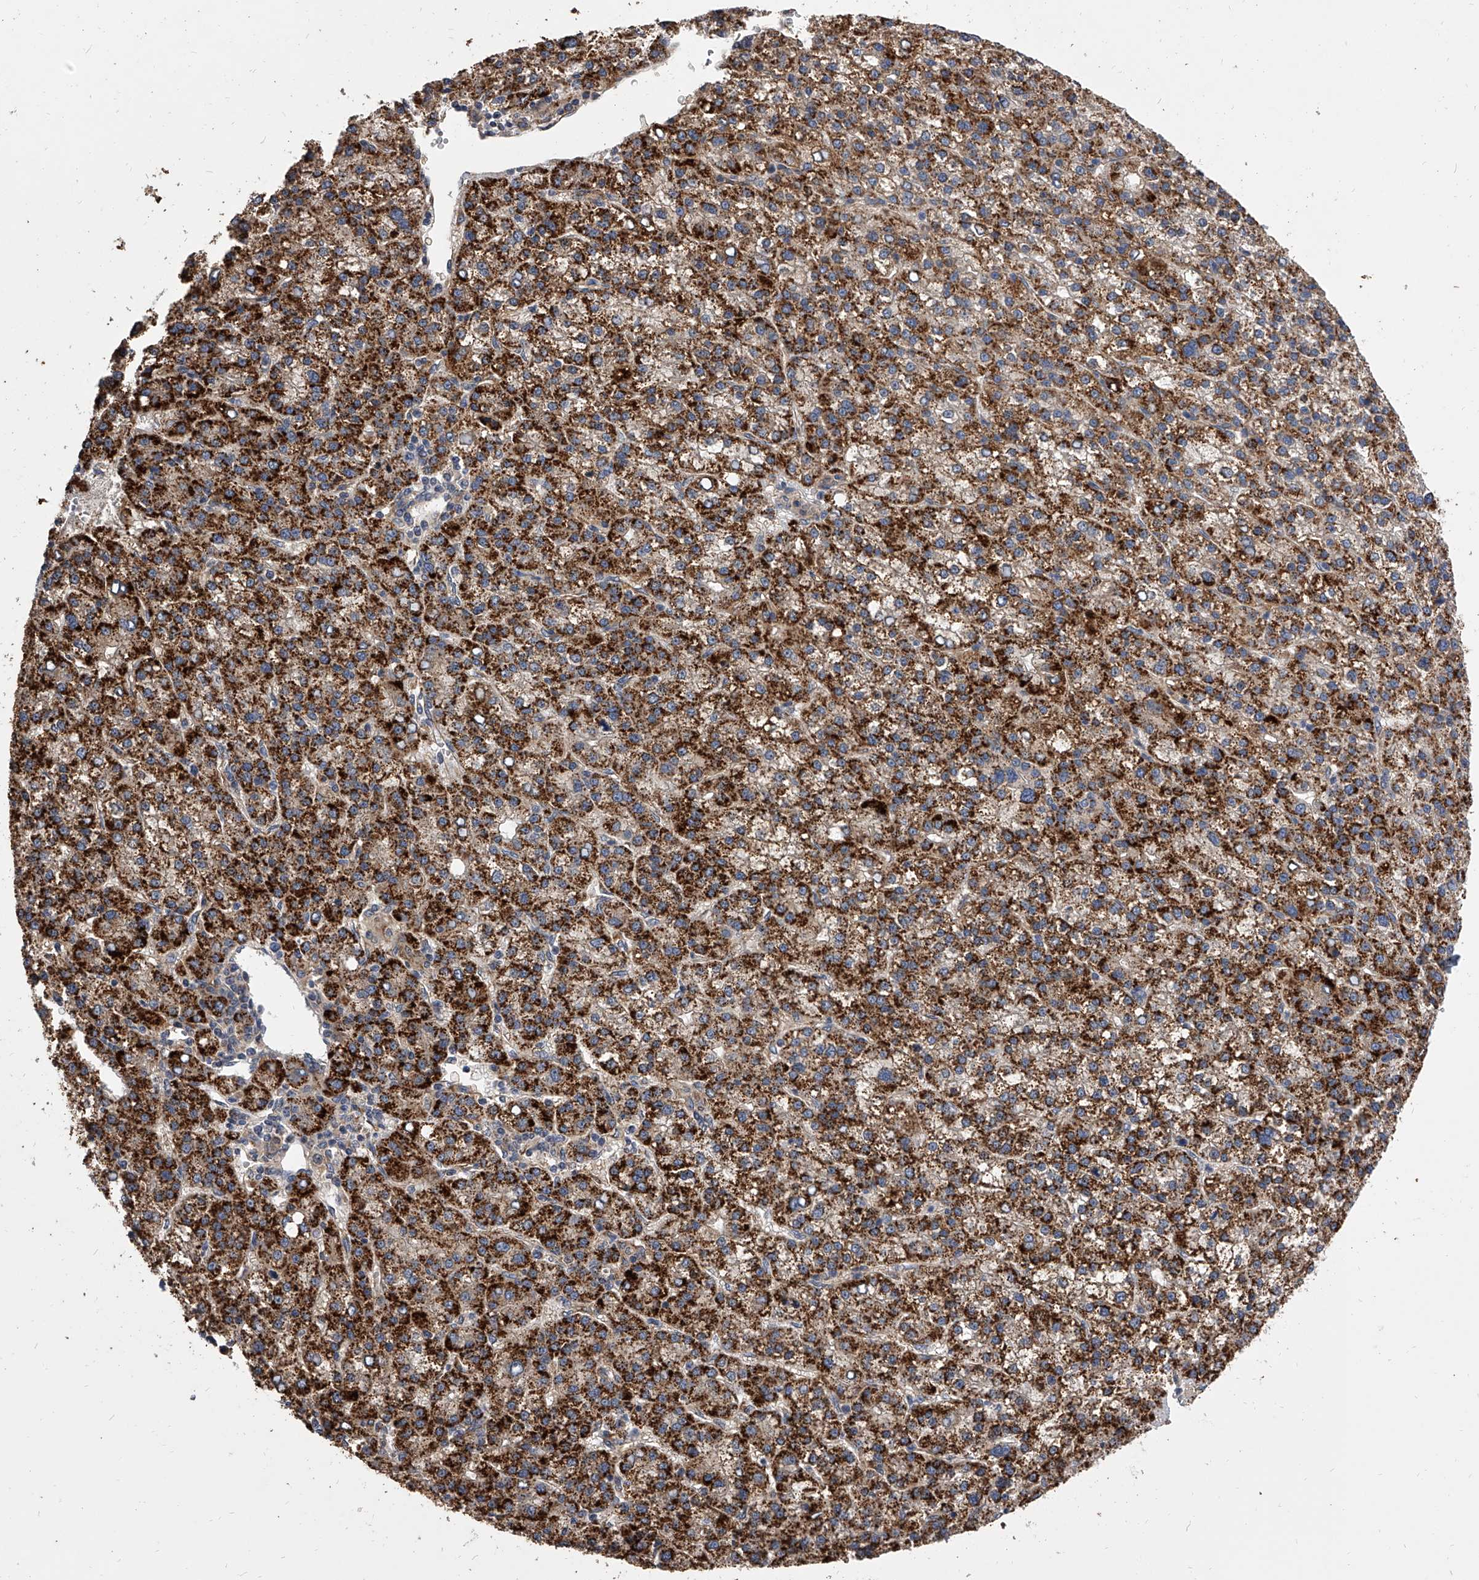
{"staining": {"intensity": "strong", "quantity": ">75%", "location": "cytoplasmic/membranous"}, "tissue": "liver cancer", "cell_type": "Tumor cells", "image_type": "cancer", "snomed": [{"axis": "morphology", "description": "Carcinoma, Hepatocellular, NOS"}, {"axis": "topography", "description": "Liver"}], "caption": "The immunohistochemical stain labels strong cytoplasmic/membranous expression in tumor cells of liver cancer (hepatocellular carcinoma) tissue.", "gene": "EXOC4", "patient": {"sex": "female", "age": 58}}